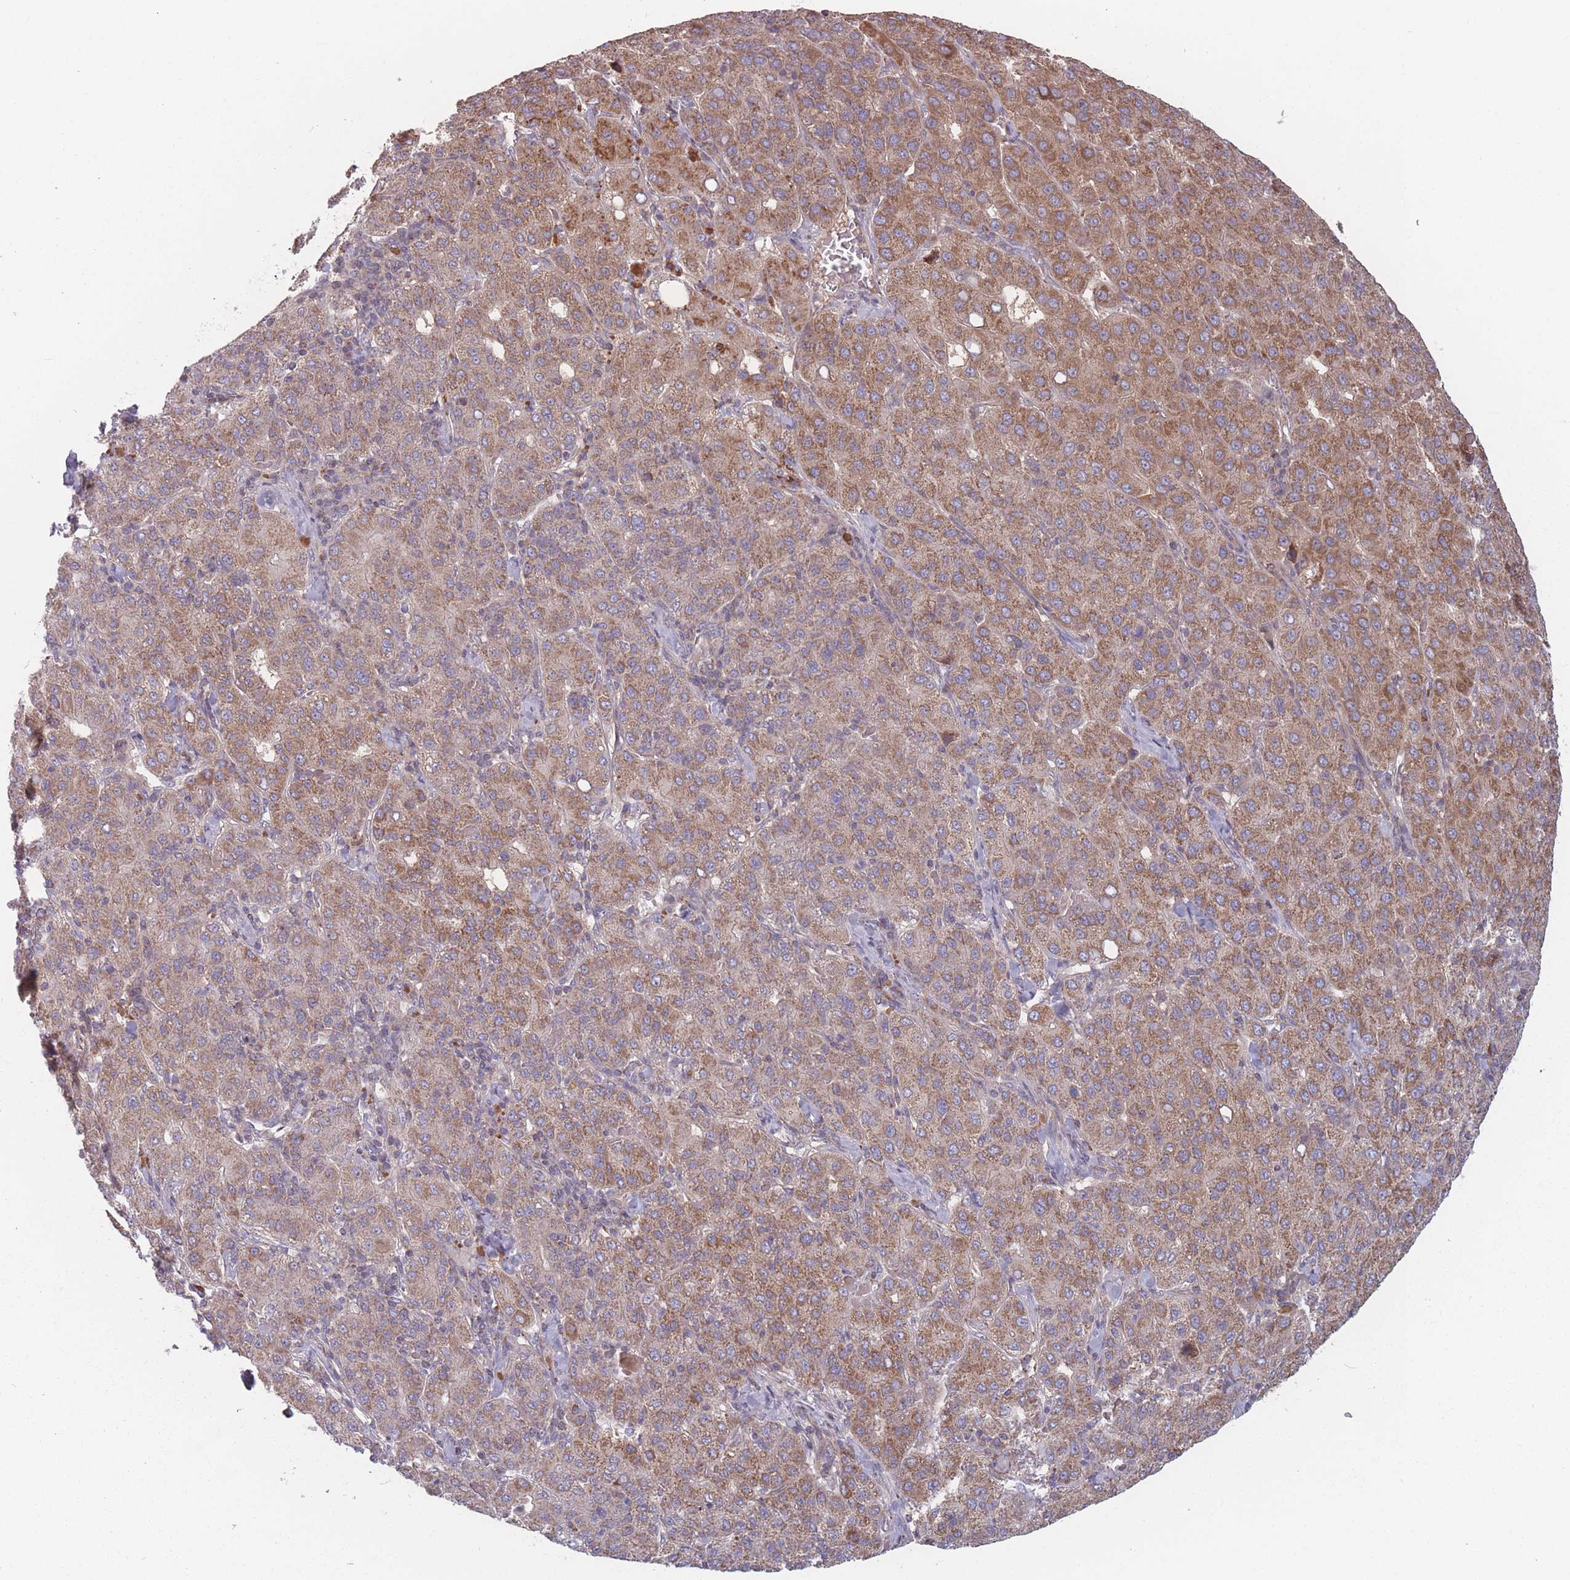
{"staining": {"intensity": "moderate", "quantity": ">75%", "location": "cytoplasmic/membranous"}, "tissue": "liver cancer", "cell_type": "Tumor cells", "image_type": "cancer", "snomed": [{"axis": "morphology", "description": "Carcinoma, Hepatocellular, NOS"}, {"axis": "topography", "description": "Liver"}], "caption": "Hepatocellular carcinoma (liver) stained with a brown dye reveals moderate cytoplasmic/membranous positive positivity in approximately >75% of tumor cells.", "gene": "ATP5MG", "patient": {"sex": "male", "age": 65}}